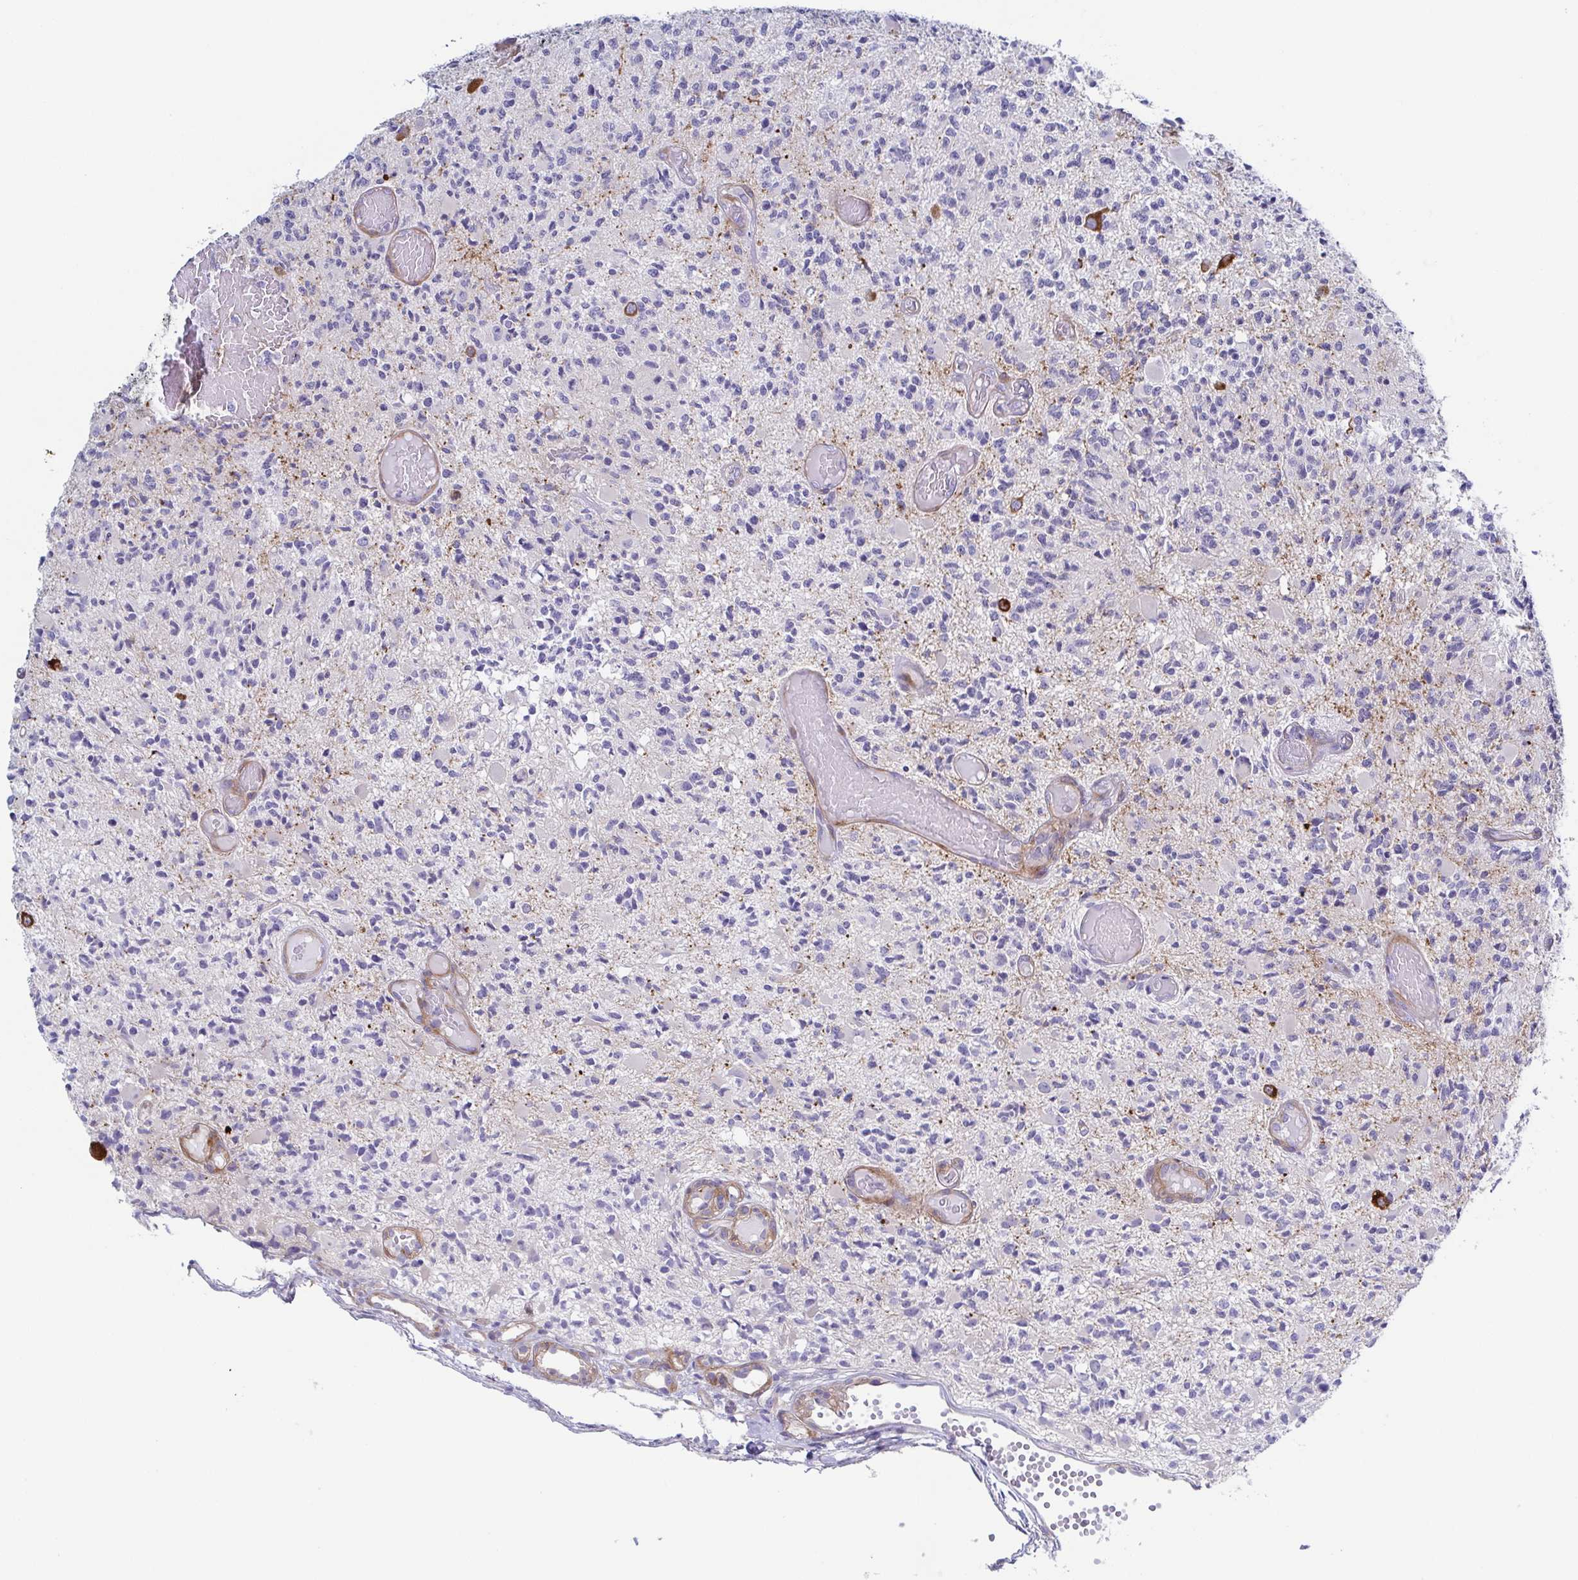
{"staining": {"intensity": "negative", "quantity": "none", "location": "none"}, "tissue": "glioma", "cell_type": "Tumor cells", "image_type": "cancer", "snomed": [{"axis": "morphology", "description": "Glioma, malignant, High grade"}, {"axis": "topography", "description": "Brain"}], "caption": "Micrograph shows no significant protein positivity in tumor cells of malignant glioma (high-grade). (DAB IHC, high magnification).", "gene": "DYNC1I1", "patient": {"sex": "female", "age": 63}}